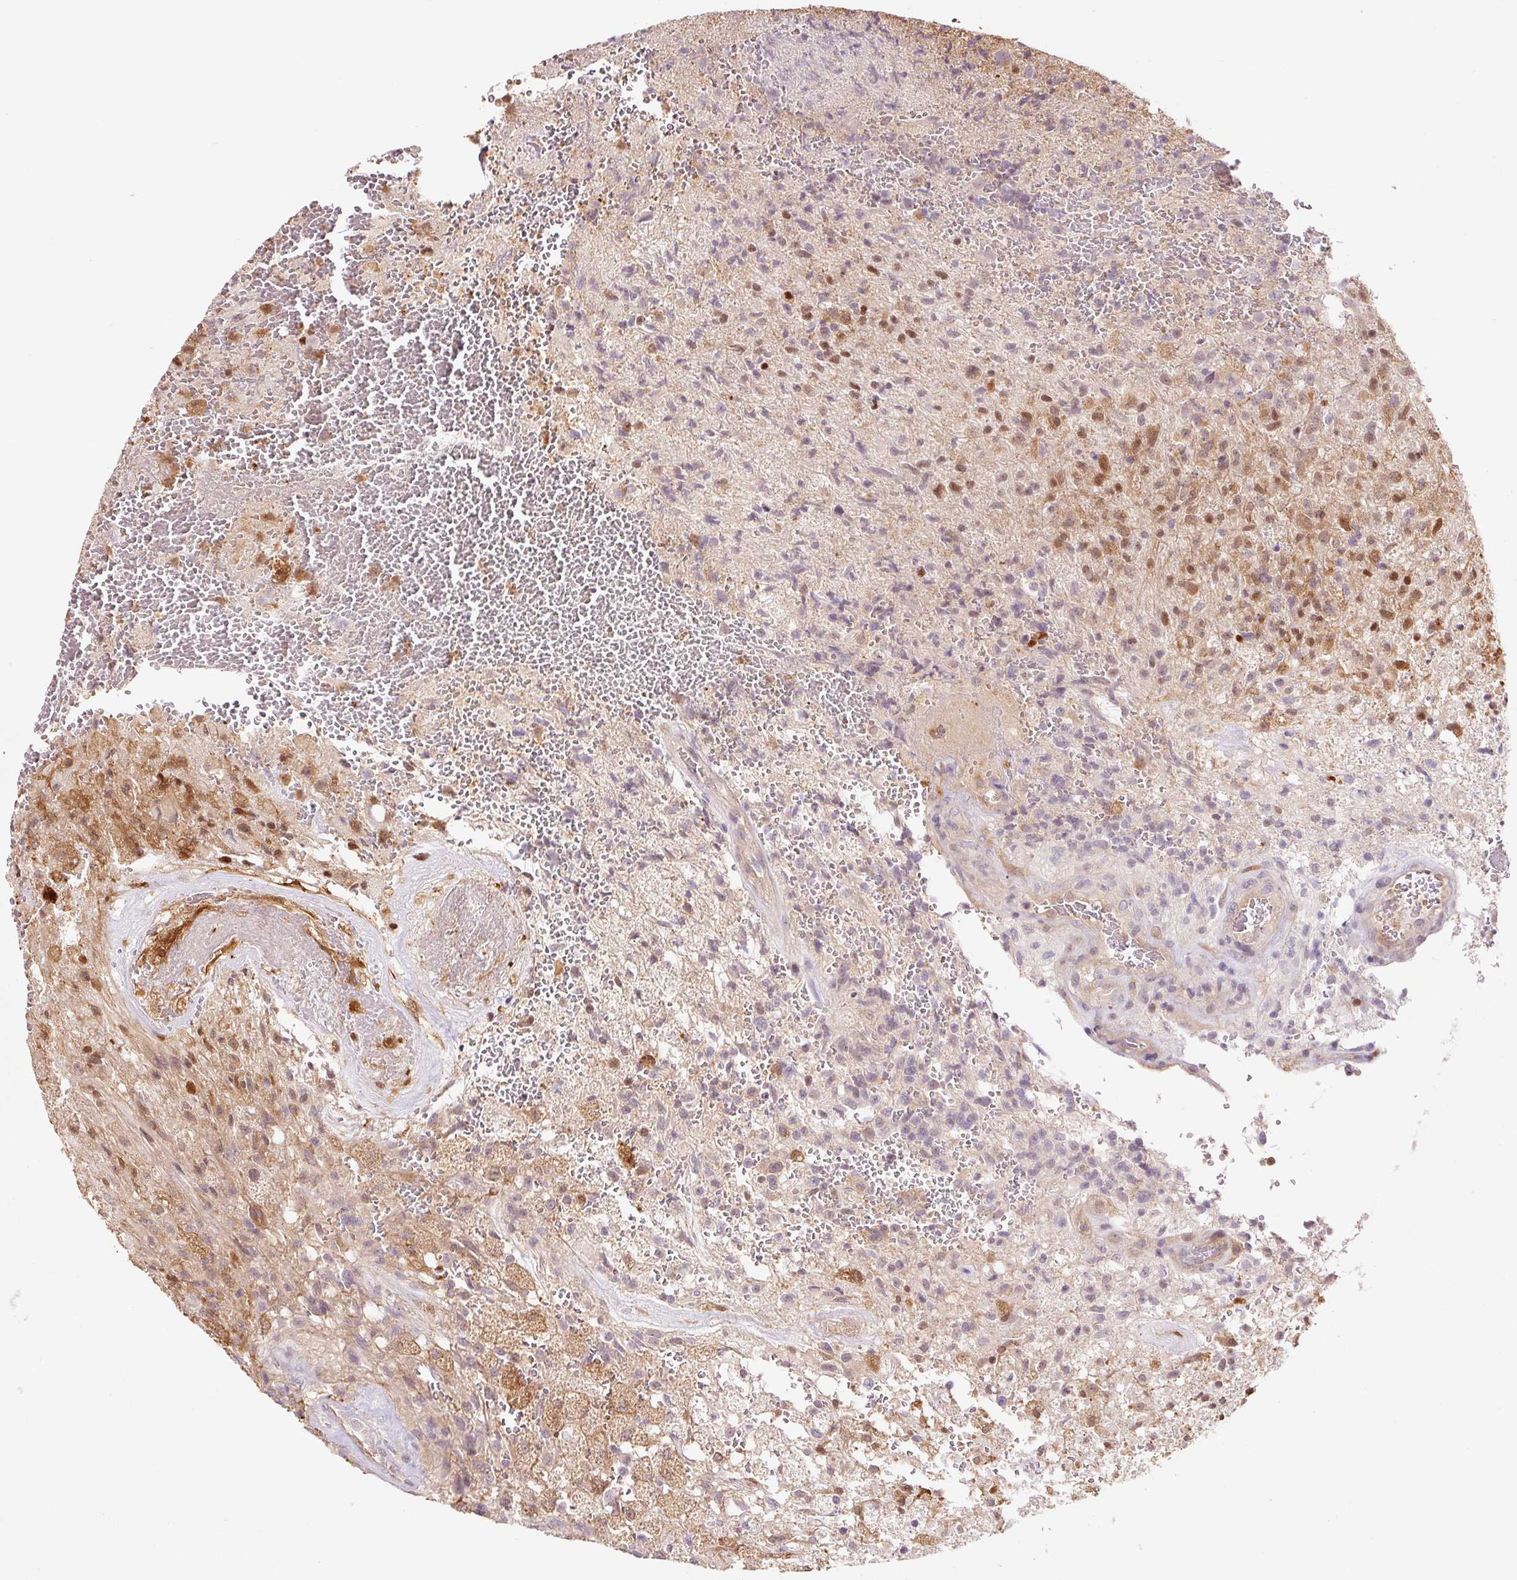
{"staining": {"intensity": "moderate", "quantity": "25%-75%", "location": "cytoplasmic/membranous,nuclear"}, "tissue": "glioma", "cell_type": "Tumor cells", "image_type": "cancer", "snomed": [{"axis": "morphology", "description": "Glioma, malignant, High grade"}, {"axis": "topography", "description": "Brain"}], "caption": "Glioma tissue displays moderate cytoplasmic/membranous and nuclear expression in about 25%-75% of tumor cells, visualized by immunohistochemistry. The protein is shown in brown color, while the nuclei are stained blue.", "gene": "FBXL14", "patient": {"sex": "male", "age": 56}}